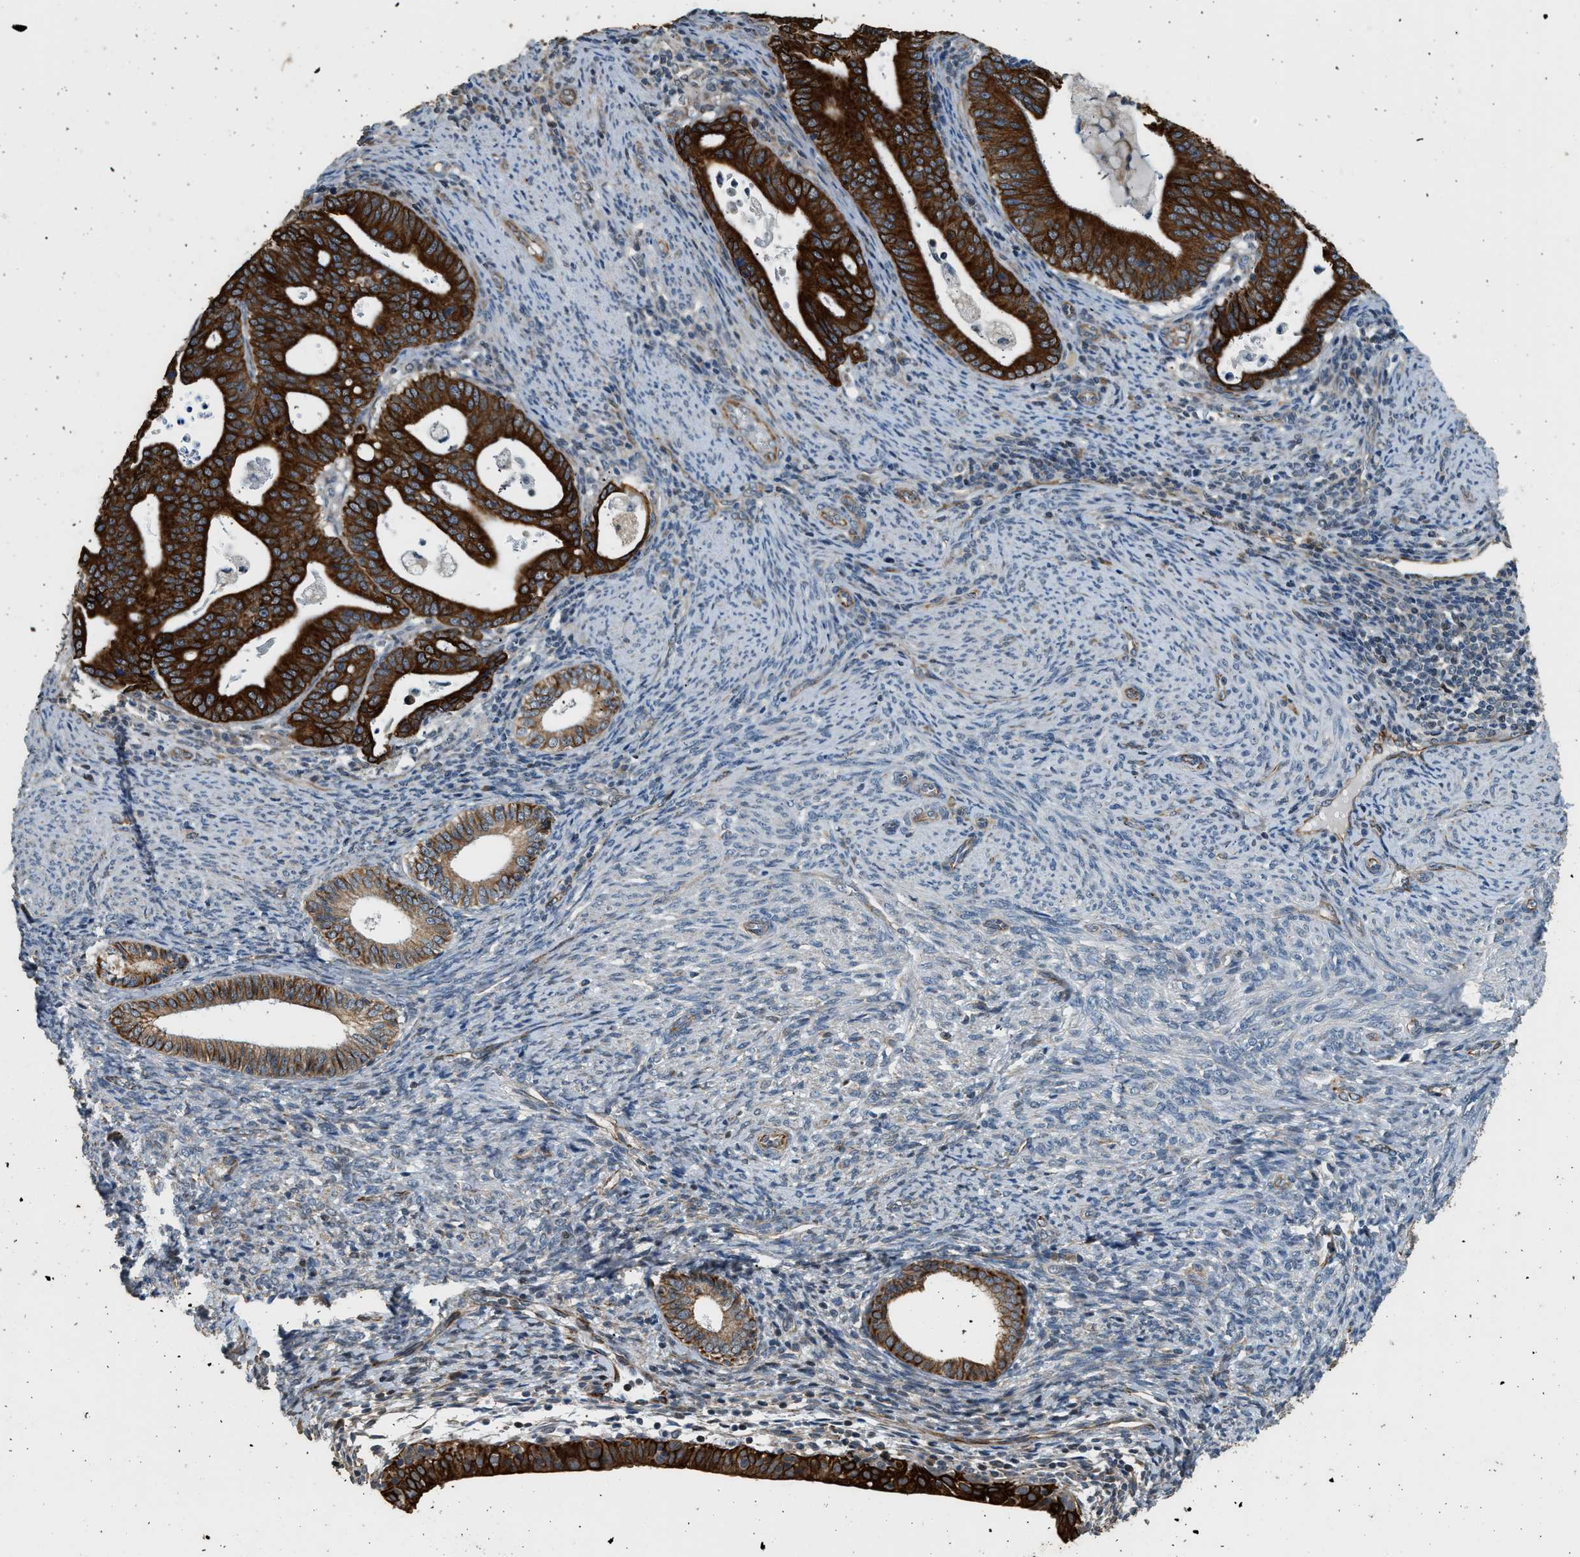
{"staining": {"intensity": "strong", "quantity": ">75%", "location": "cytoplasmic/membranous"}, "tissue": "endometrial cancer", "cell_type": "Tumor cells", "image_type": "cancer", "snomed": [{"axis": "morphology", "description": "Adenocarcinoma, NOS"}, {"axis": "topography", "description": "Uterus"}], "caption": "IHC staining of endometrial adenocarcinoma, which shows high levels of strong cytoplasmic/membranous expression in approximately >75% of tumor cells indicating strong cytoplasmic/membranous protein positivity. The staining was performed using DAB (brown) for protein detection and nuclei were counterstained in hematoxylin (blue).", "gene": "PCLO", "patient": {"sex": "female", "age": 83}}